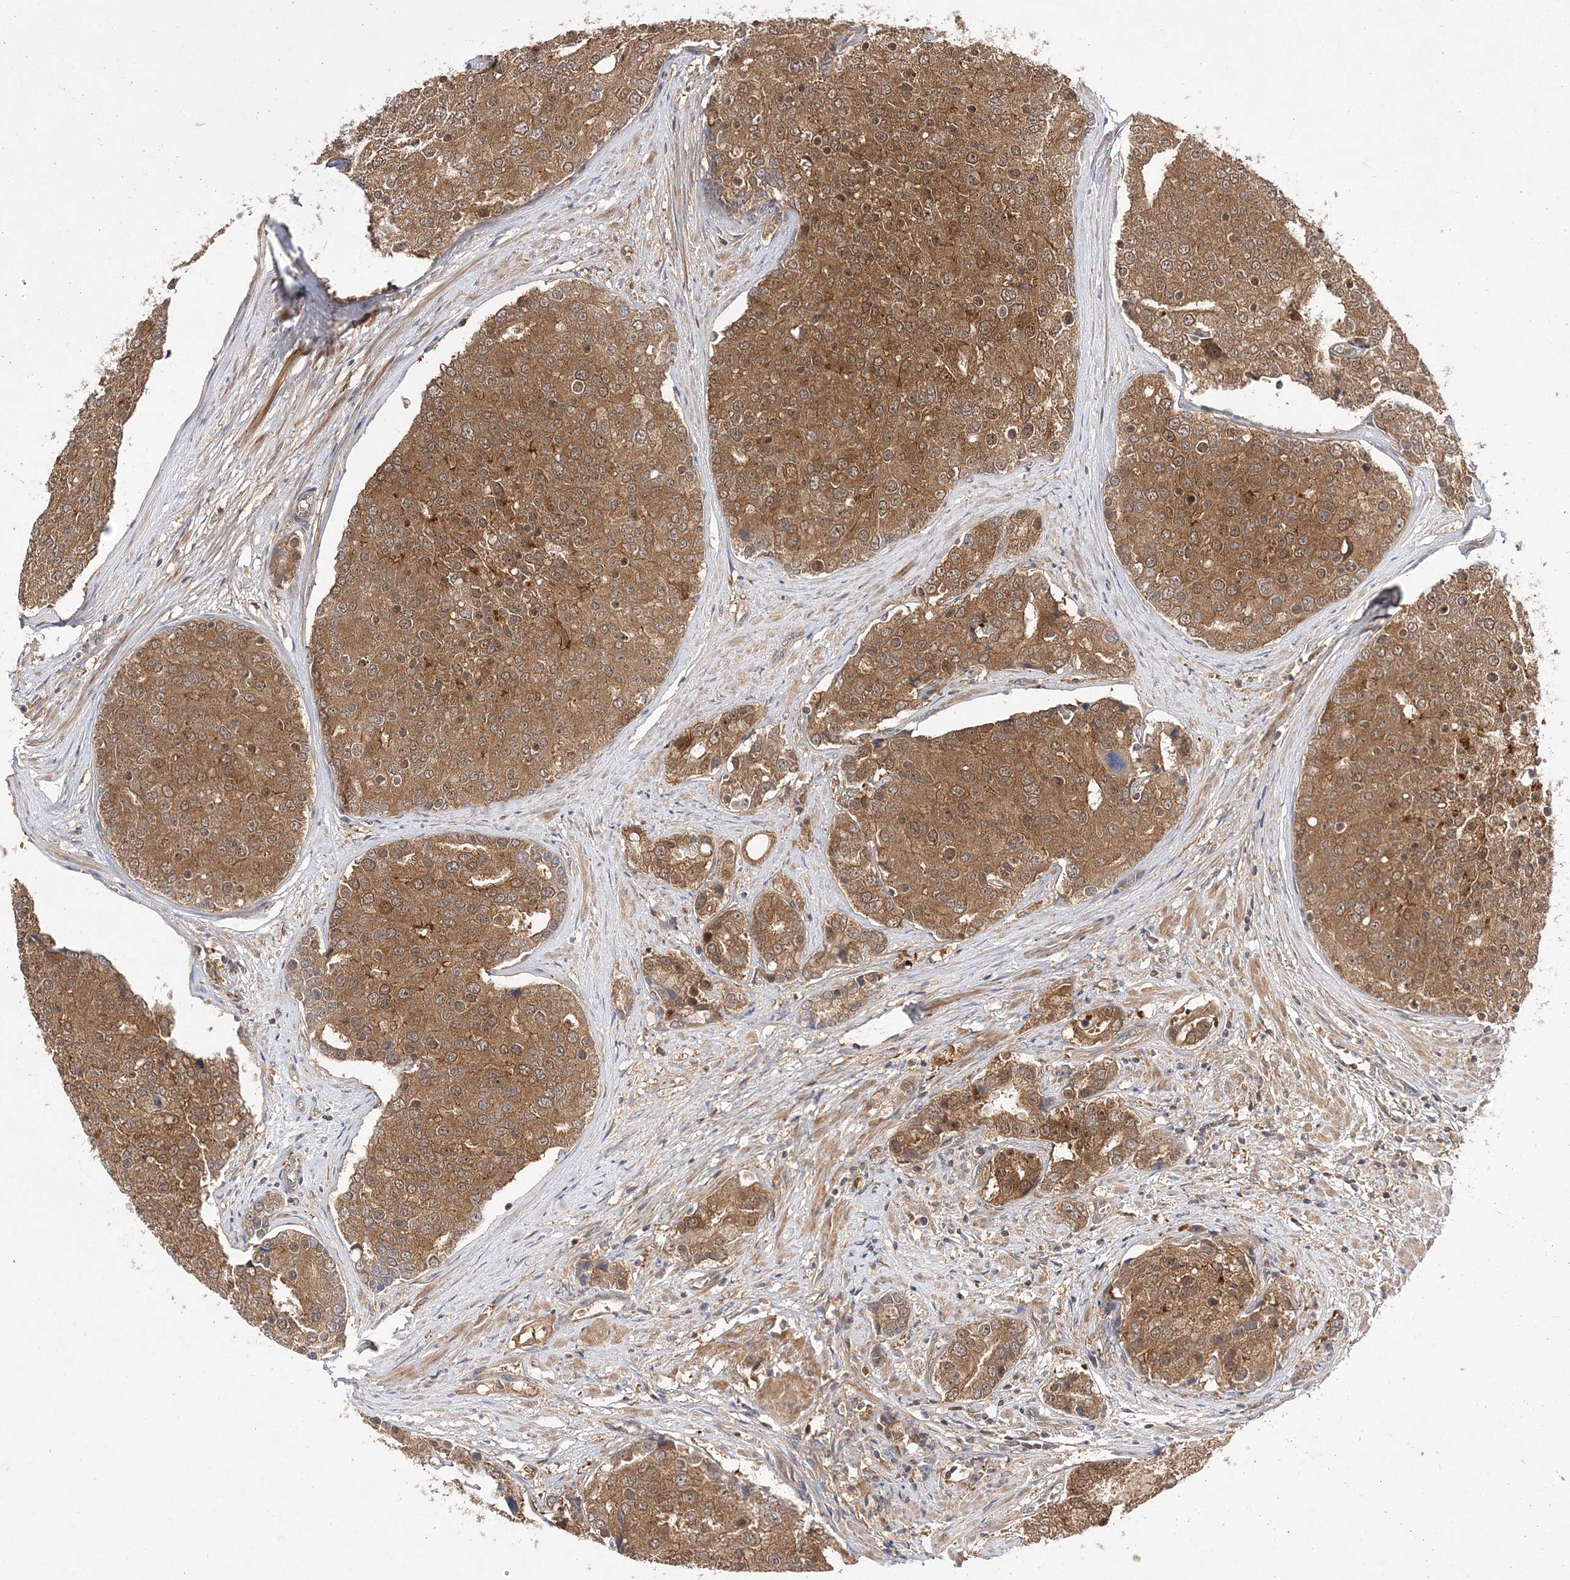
{"staining": {"intensity": "moderate", "quantity": "25%-75%", "location": "cytoplasmic/membranous,nuclear"}, "tissue": "prostate cancer", "cell_type": "Tumor cells", "image_type": "cancer", "snomed": [{"axis": "morphology", "description": "Adenocarcinoma, High grade"}, {"axis": "topography", "description": "Prostate"}], "caption": "Tumor cells exhibit moderate cytoplasmic/membranous and nuclear staining in about 25%-75% of cells in prostate cancer (adenocarcinoma (high-grade)). (Stains: DAB in brown, nuclei in blue, Microscopy: brightfield microscopy at high magnification).", "gene": "TMEM9B", "patient": {"sex": "male", "age": 50}}